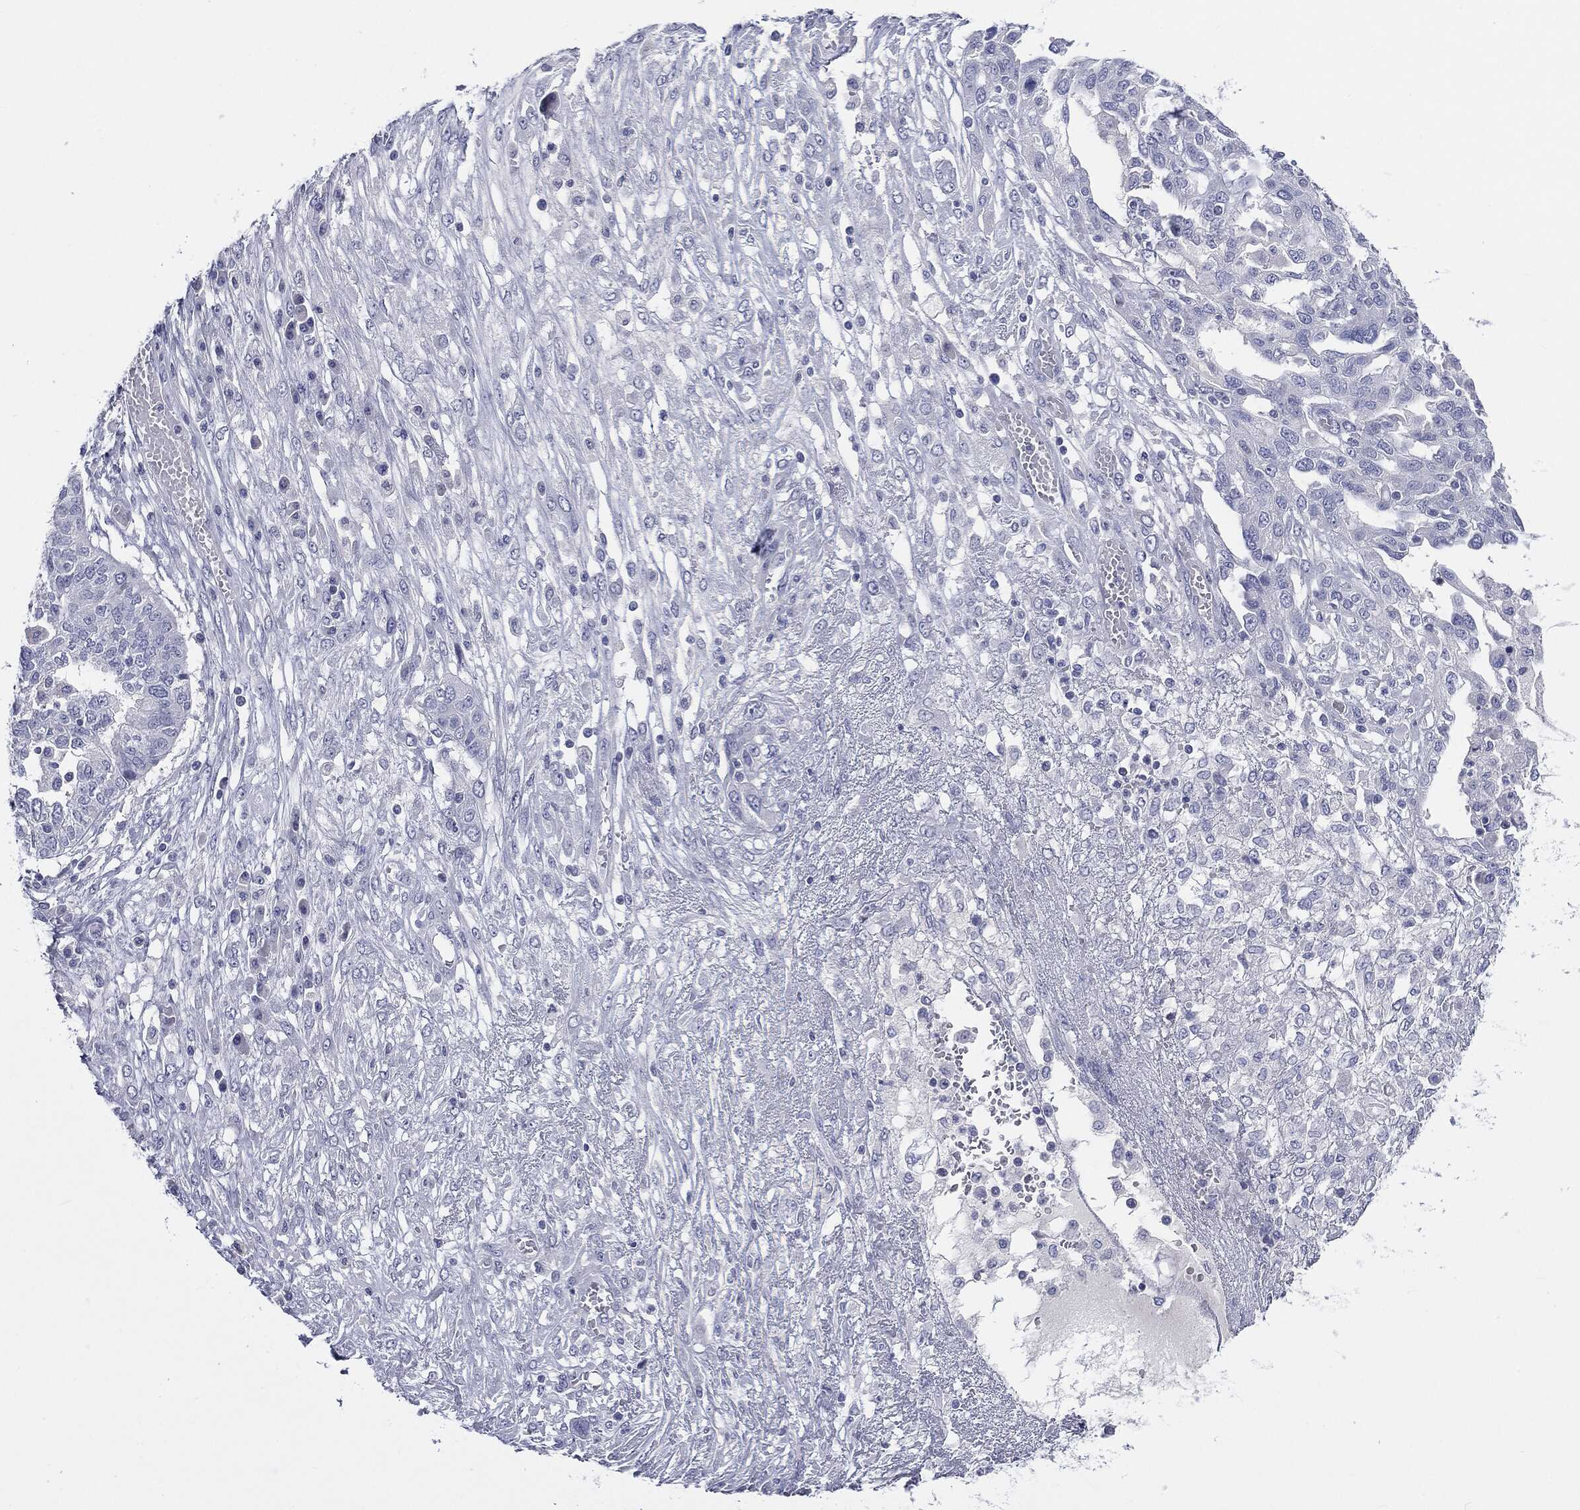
{"staining": {"intensity": "negative", "quantity": "none", "location": "none"}, "tissue": "ovarian cancer", "cell_type": "Tumor cells", "image_type": "cancer", "snomed": [{"axis": "morphology", "description": "Cystadenocarcinoma, serous, NOS"}, {"axis": "topography", "description": "Ovary"}], "caption": "DAB immunohistochemical staining of human ovarian cancer (serous cystadenocarcinoma) shows no significant expression in tumor cells. (Brightfield microscopy of DAB (3,3'-diaminobenzidine) immunohistochemistry at high magnification).", "gene": "CGB1", "patient": {"sex": "female", "age": 67}}